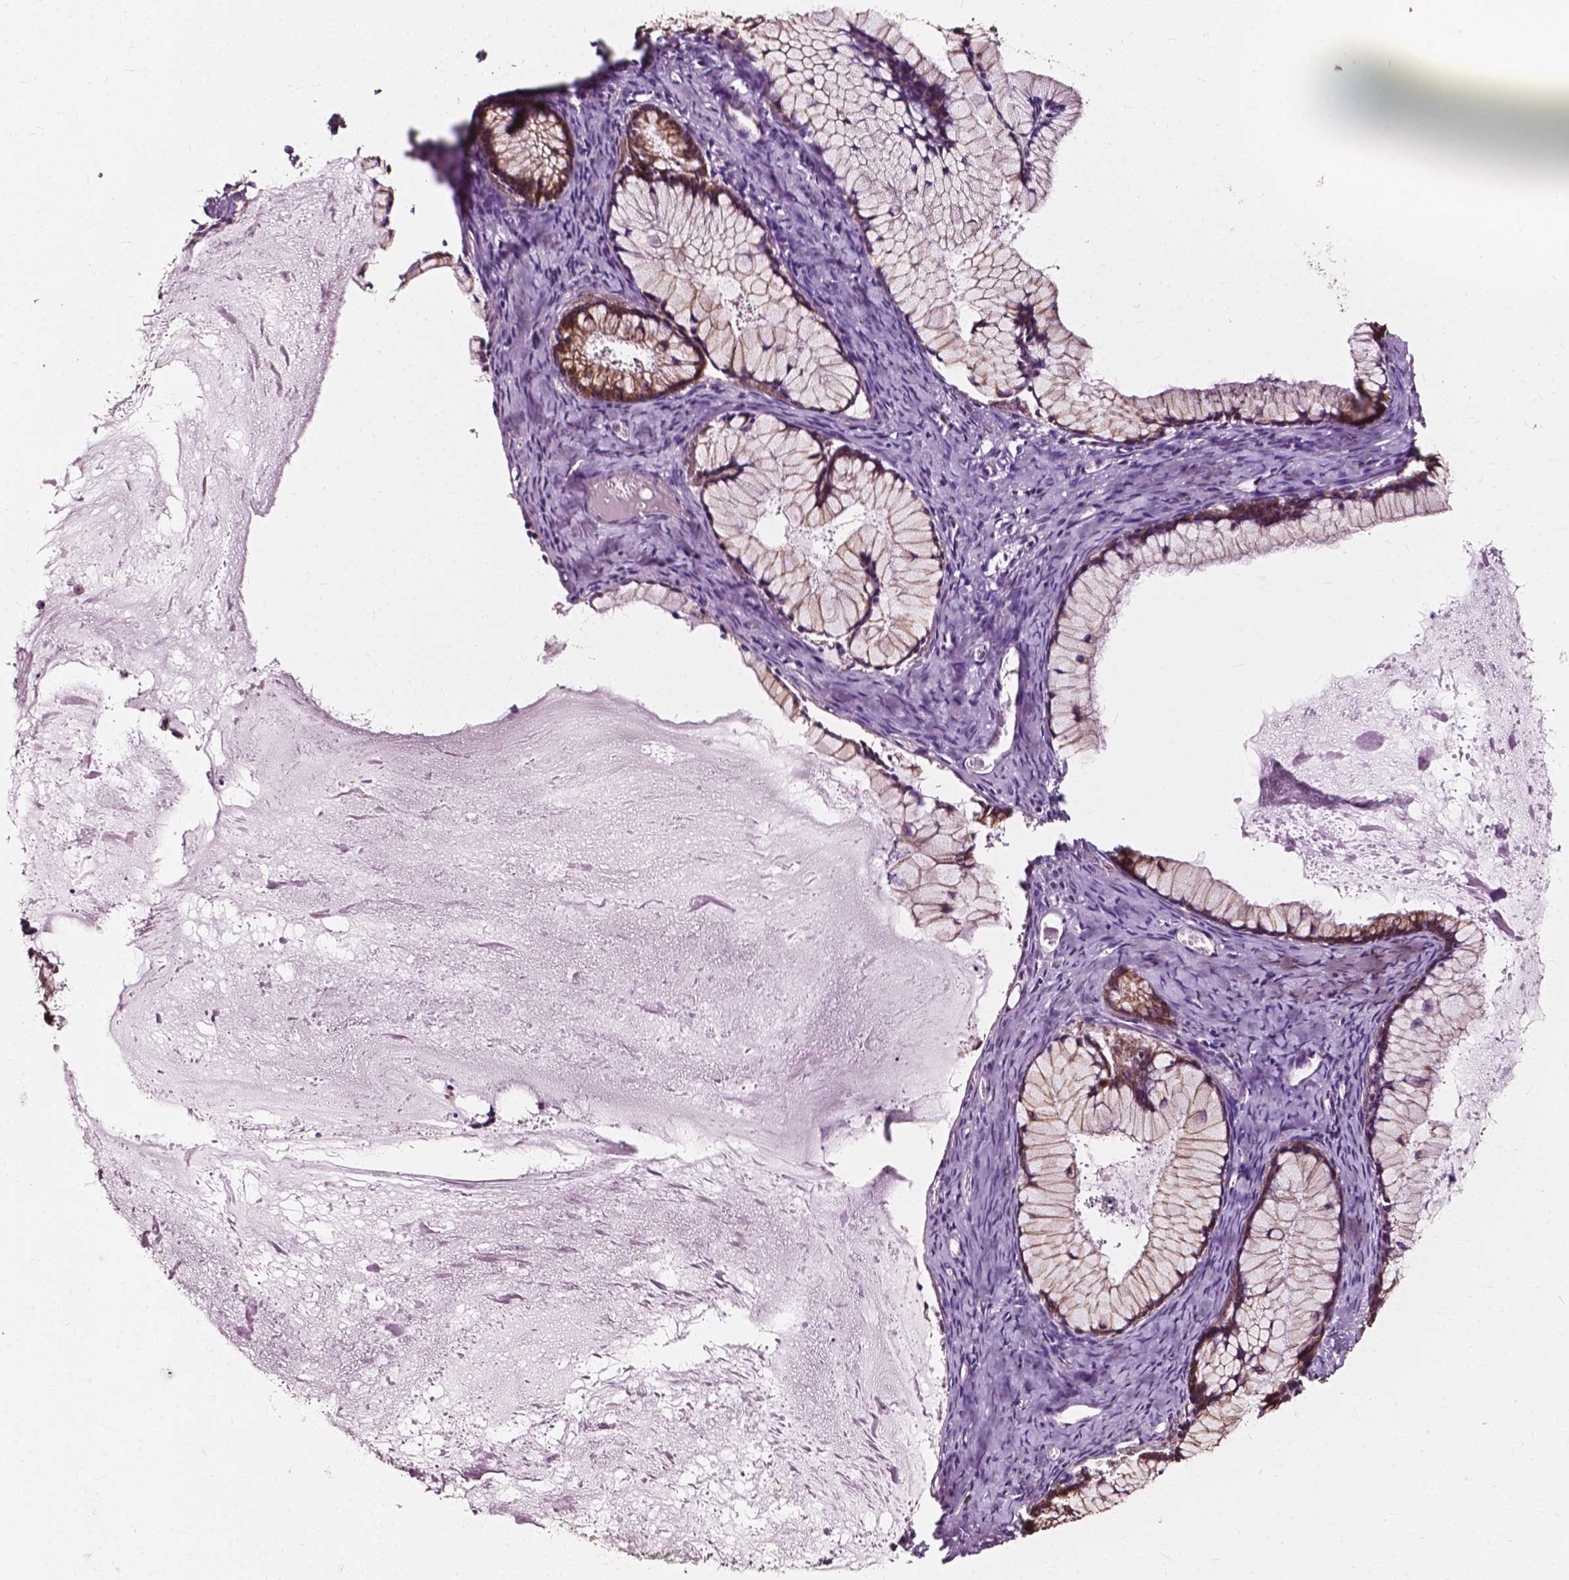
{"staining": {"intensity": "moderate", "quantity": "25%-75%", "location": "cytoplasmic/membranous"}, "tissue": "ovarian cancer", "cell_type": "Tumor cells", "image_type": "cancer", "snomed": [{"axis": "morphology", "description": "Cystadenocarcinoma, mucinous, NOS"}, {"axis": "topography", "description": "Ovary"}], "caption": "This is an image of immunohistochemistry staining of ovarian mucinous cystadenocarcinoma, which shows moderate expression in the cytoplasmic/membranous of tumor cells.", "gene": "ATG16L1", "patient": {"sex": "female", "age": 41}}